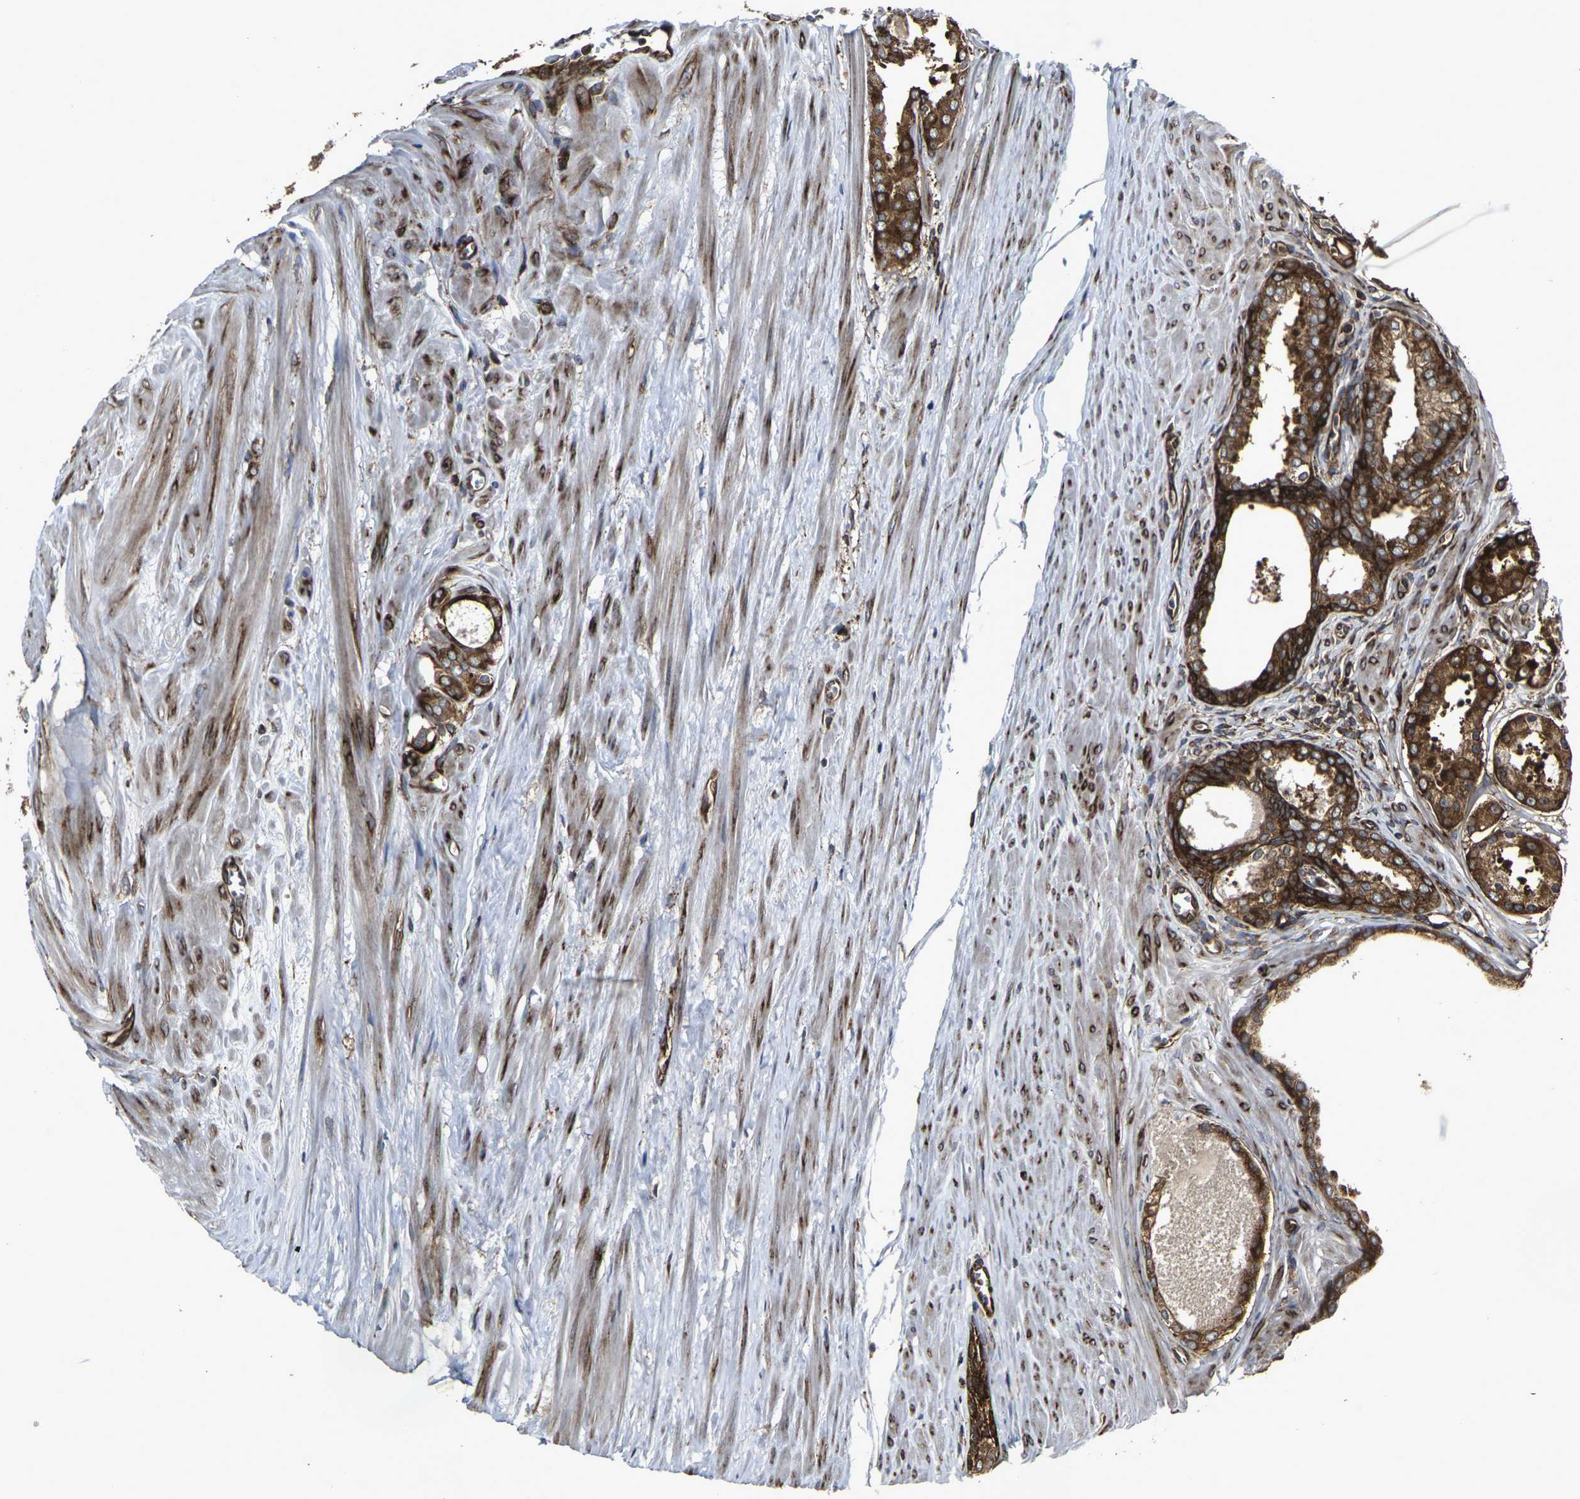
{"staining": {"intensity": "strong", "quantity": ">75%", "location": "cytoplasmic/membranous"}, "tissue": "prostate cancer", "cell_type": "Tumor cells", "image_type": "cancer", "snomed": [{"axis": "morphology", "description": "Adenocarcinoma, Low grade"}, {"axis": "topography", "description": "Prostate"}], "caption": "Immunohistochemical staining of low-grade adenocarcinoma (prostate) demonstrates strong cytoplasmic/membranous protein positivity in about >75% of tumor cells. The staining was performed using DAB to visualize the protein expression in brown, while the nuclei were stained in blue with hematoxylin (Magnification: 20x).", "gene": "MARCHF2", "patient": {"sex": "male", "age": 57}}